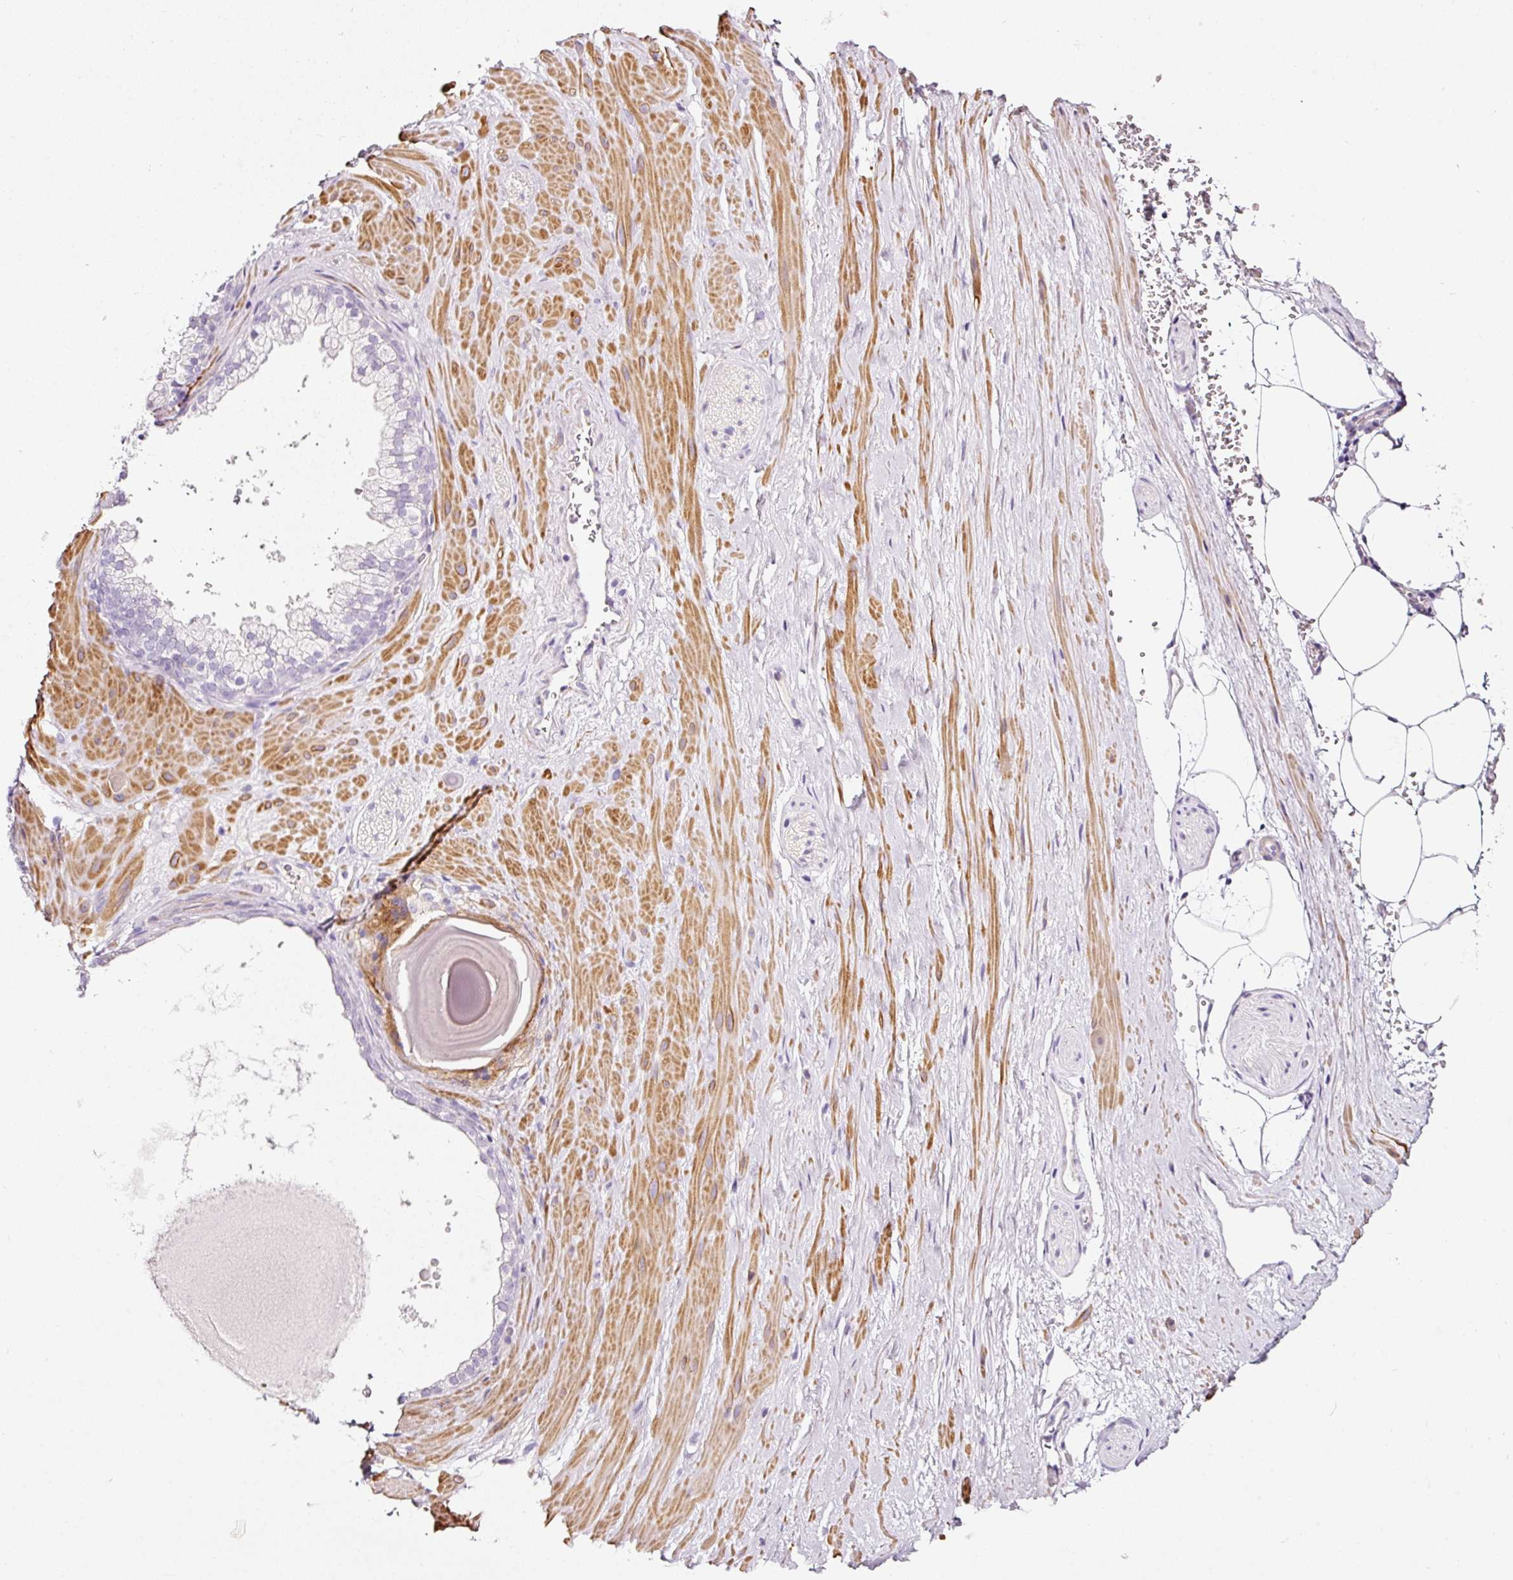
{"staining": {"intensity": "negative", "quantity": "none", "location": "none"}, "tissue": "adipose tissue", "cell_type": "Adipocytes", "image_type": "normal", "snomed": [{"axis": "morphology", "description": "Normal tissue, NOS"}, {"axis": "topography", "description": "Prostate"}, {"axis": "topography", "description": "Peripheral nerve tissue"}], "caption": "Adipocytes are negative for brown protein staining in benign adipose tissue.", "gene": "CYB561A3", "patient": {"sex": "male", "age": 61}}